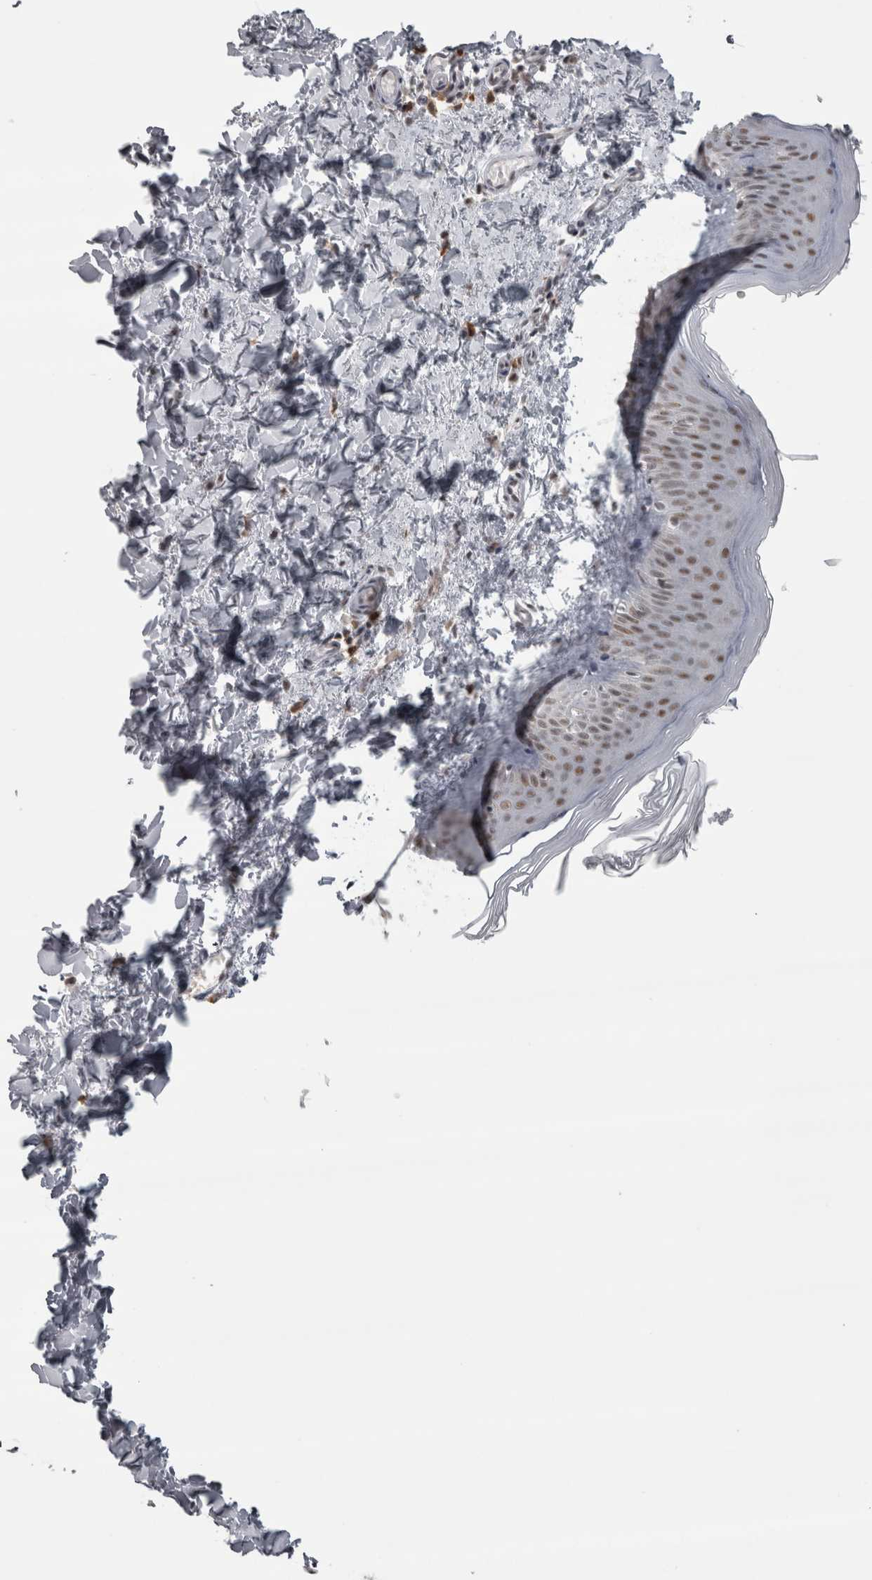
{"staining": {"intensity": "negative", "quantity": "none", "location": "none"}, "tissue": "skin", "cell_type": "Fibroblasts", "image_type": "normal", "snomed": [{"axis": "morphology", "description": "Normal tissue, NOS"}, {"axis": "topography", "description": "Skin"}], "caption": "Immunohistochemistry (IHC) of benign skin demonstrates no expression in fibroblasts. (DAB (3,3'-diaminobenzidine) IHC with hematoxylin counter stain).", "gene": "MICU3", "patient": {"sex": "female", "age": 27}}